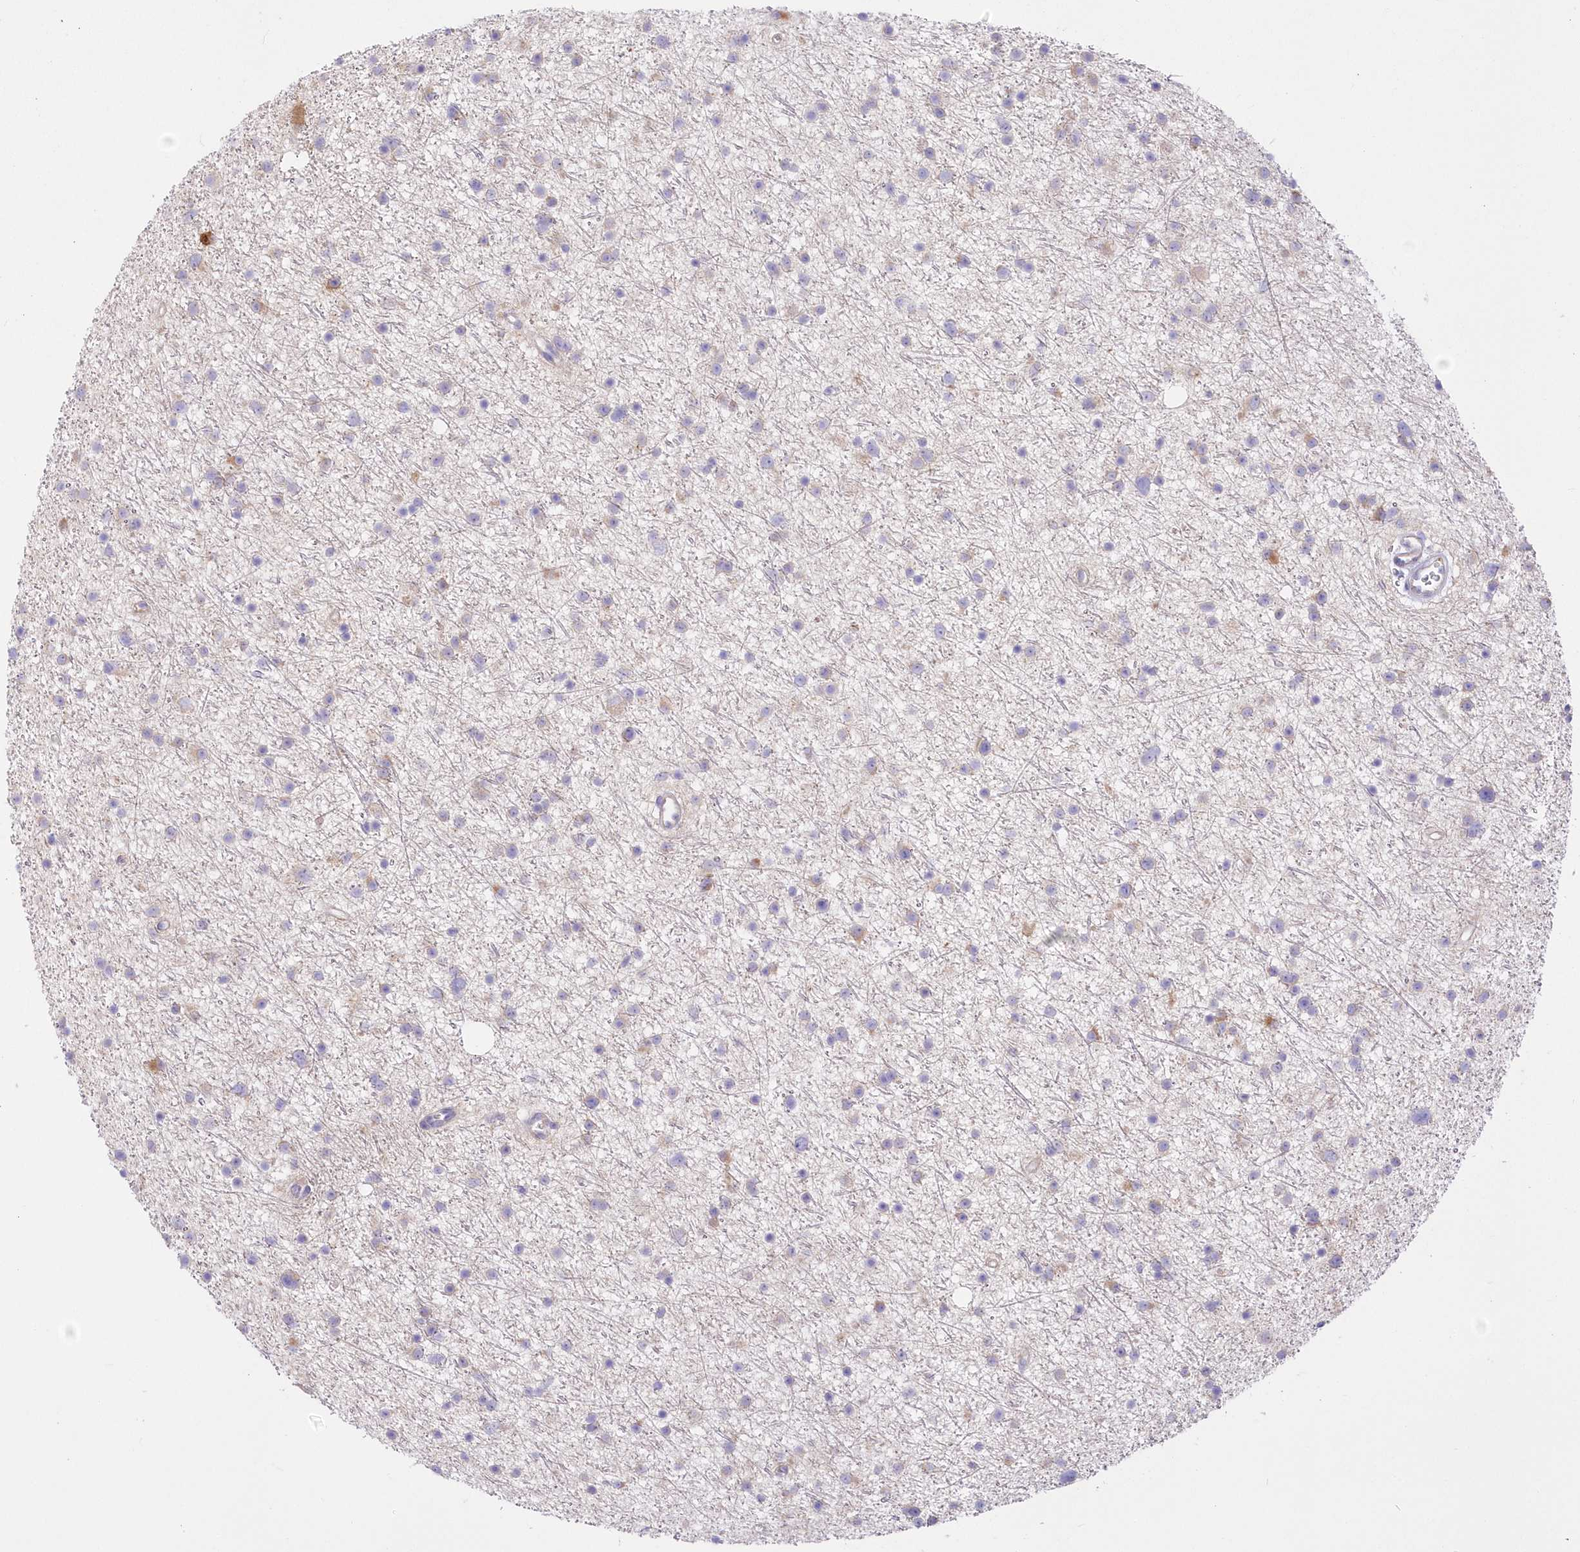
{"staining": {"intensity": "negative", "quantity": "none", "location": "none"}, "tissue": "glioma", "cell_type": "Tumor cells", "image_type": "cancer", "snomed": [{"axis": "morphology", "description": "Glioma, malignant, Low grade"}, {"axis": "topography", "description": "Cerebral cortex"}], "caption": "Tumor cells are negative for brown protein staining in low-grade glioma (malignant).", "gene": "YTHDC2", "patient": {"sex": "female", "age": 39}}